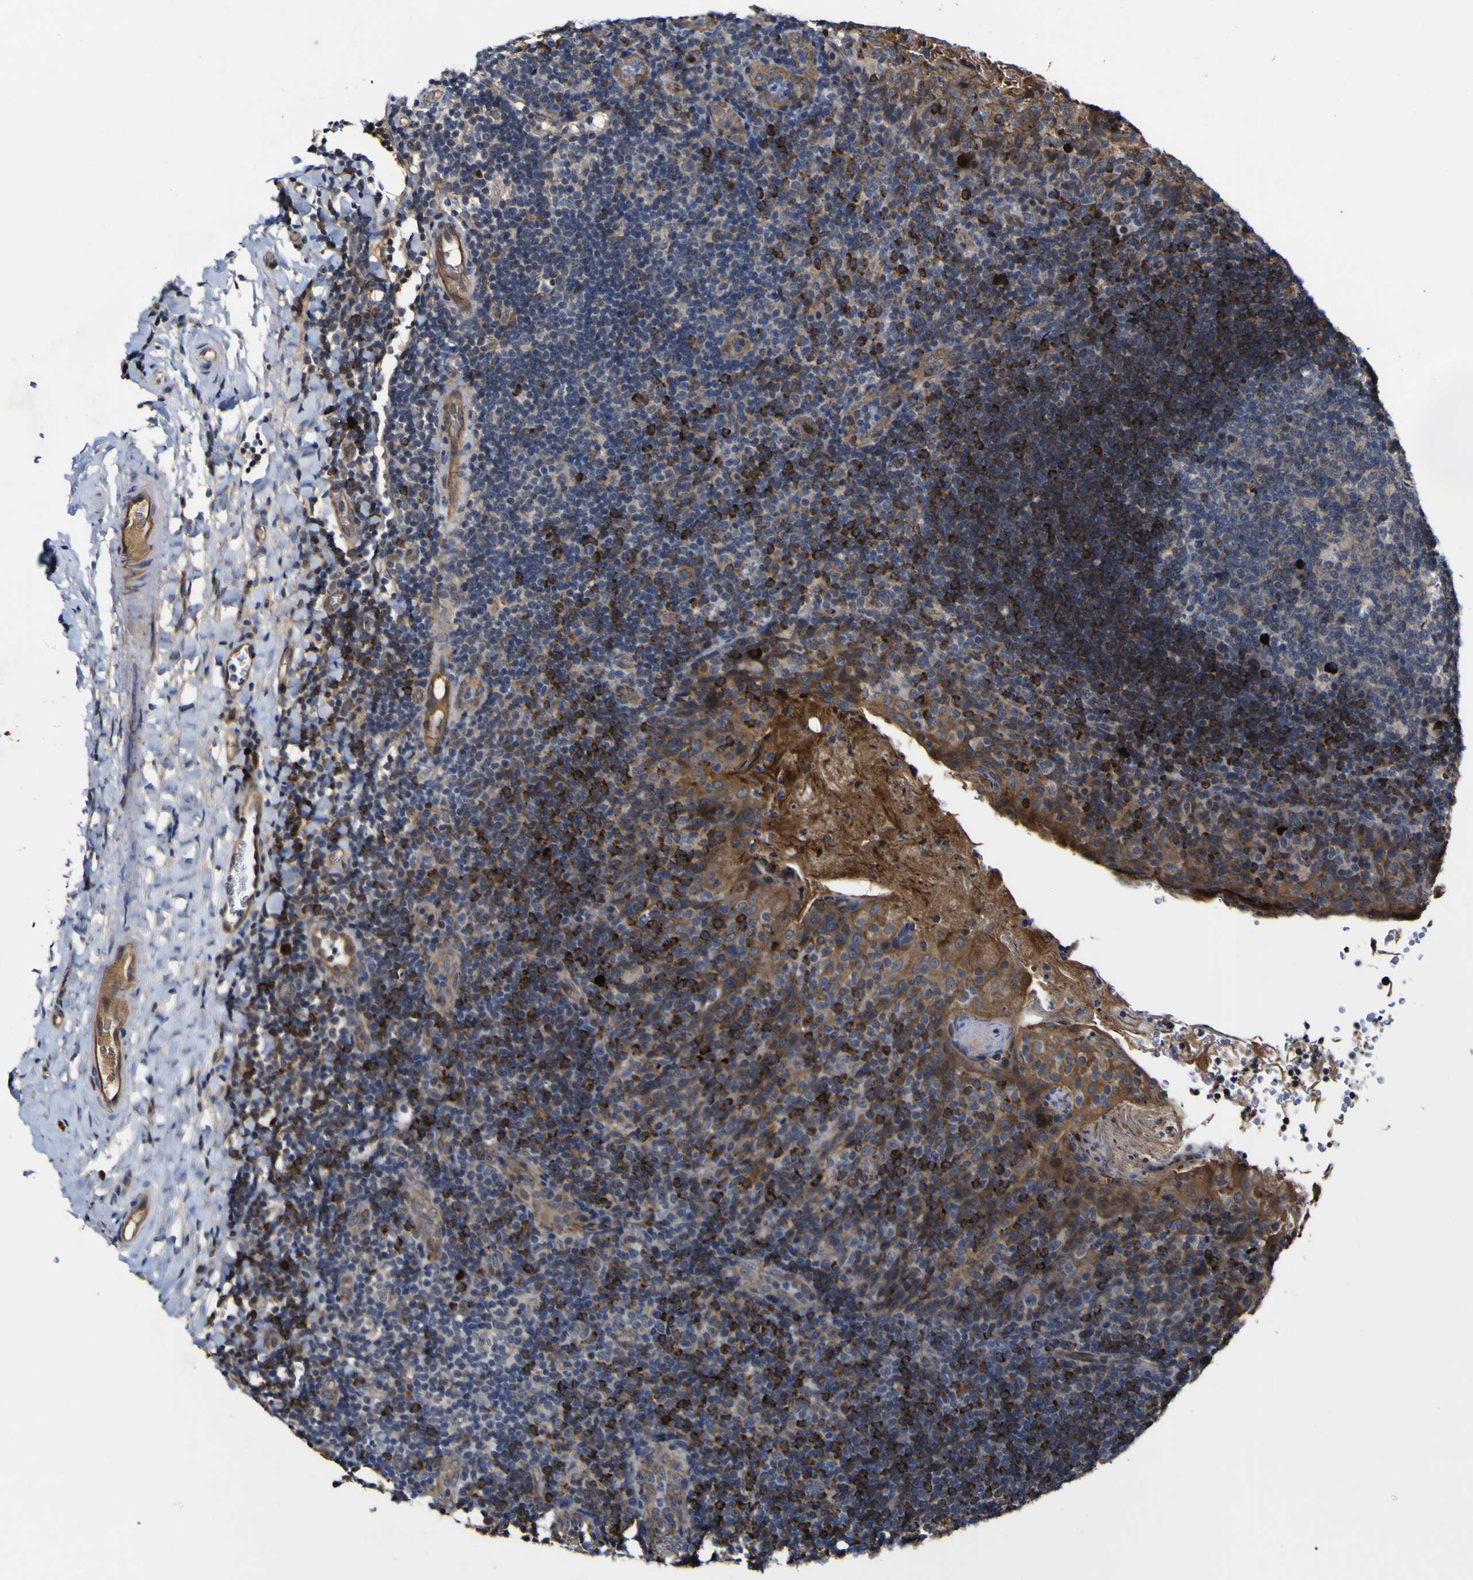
{"staining": {"intensity": "negative", "quantity": "none", "location": "none"}, "tissue": "tonsil", "cell_type": "Germinal center cells", "image_type": "normal", "snomed": [{"axis": "morphology", "description": "Normal tissue, NOS"}, {"axis": "topography", "description": "Tonsil"}], "caption": "A micrograph of tonsil stained for a protein demonstrates no brown staining in germinal center cells.", "gene": "CCL2", "patient": {"sex": "male", "age": 17}}